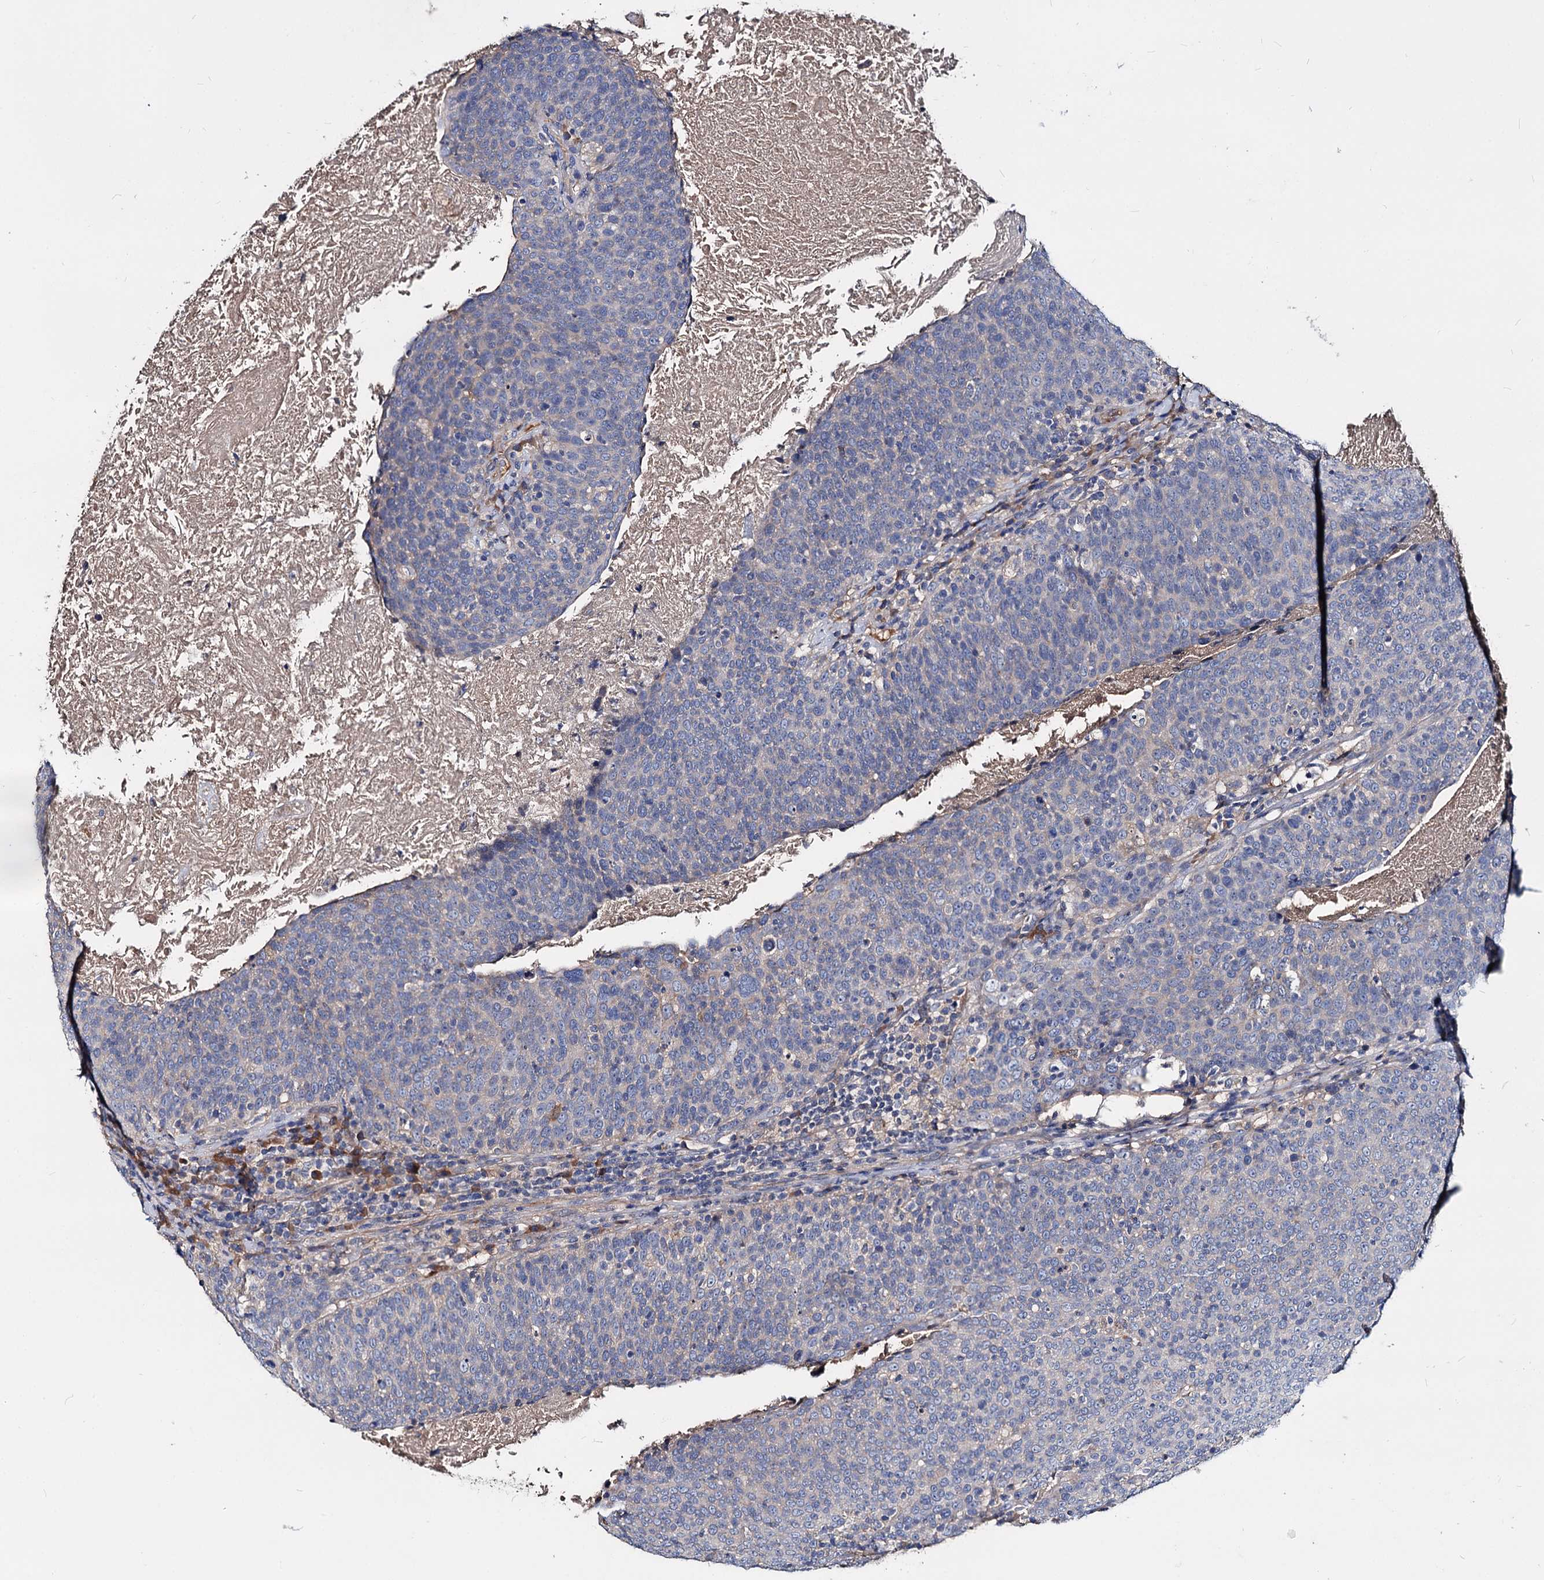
{"staining": {"intensity": "negative", "quantity": "none", "location": "none"}, "tissue": "head and neck cancer", "cell_type": "Tumor cells", "image_type": "cancer", "snomed": [{"axis": "morphology", "description": "Squamous cell carcinoma, NOS"}, {"axis": "morphology", "description": "Squamous cell carcinoma, metastatic, NOS"}, {"axis": "topography", "description": "Lymph node"}, {"axis": "topography", "description": "Head-Neck"}], "caption": "Image shows no protein expression in tumor cells of head and neck squamous cell carcinoma tissue. (Brightfield microscopy of DAB (3,3'-diaminobenzidine) IHC at high magnification).", "gene": "ACY3", "patient": {"sex": "male", "age": 62}}